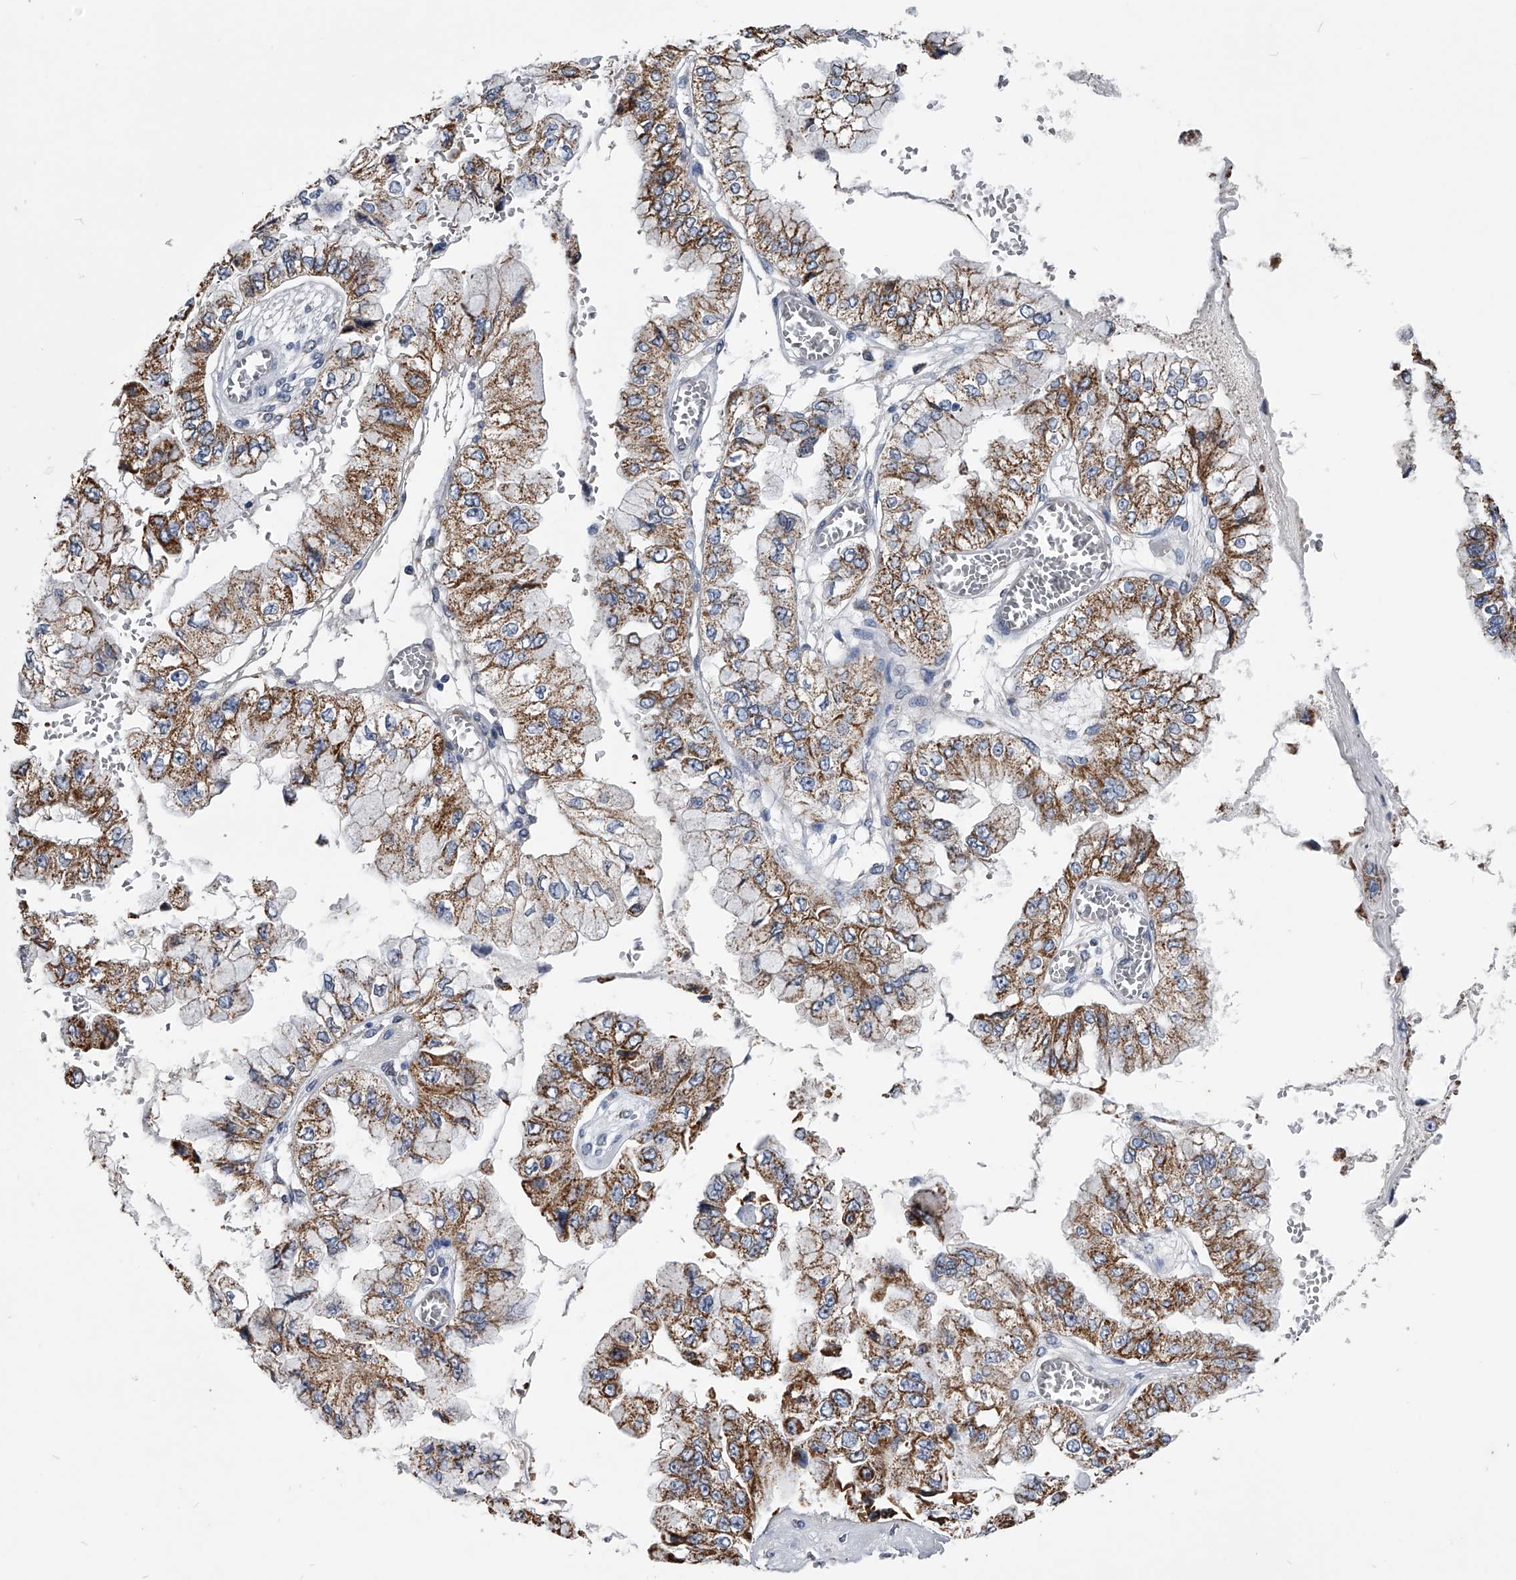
{"staining": {"intensity": "moderate", "quantity": ">75%", "location": "cytoplasmic/membranous"}, "tissue": "liver cancer", "cell_type": "Tumor cells", "image_type": "cancer", "snomed": [{"axis": "morphology", "description": "Cholangiocarcinoma"}, {"axis": "topography", "description": "Liver"}], "caption": "Brown immunohistochemical staining in cholangiocarcinoma (liver) demonstrates moderate cytoplasmic/membranous expression in about >75% of tumor cells.", "gene": "OAT", "patient": {"sex": "female", "age": 79}}